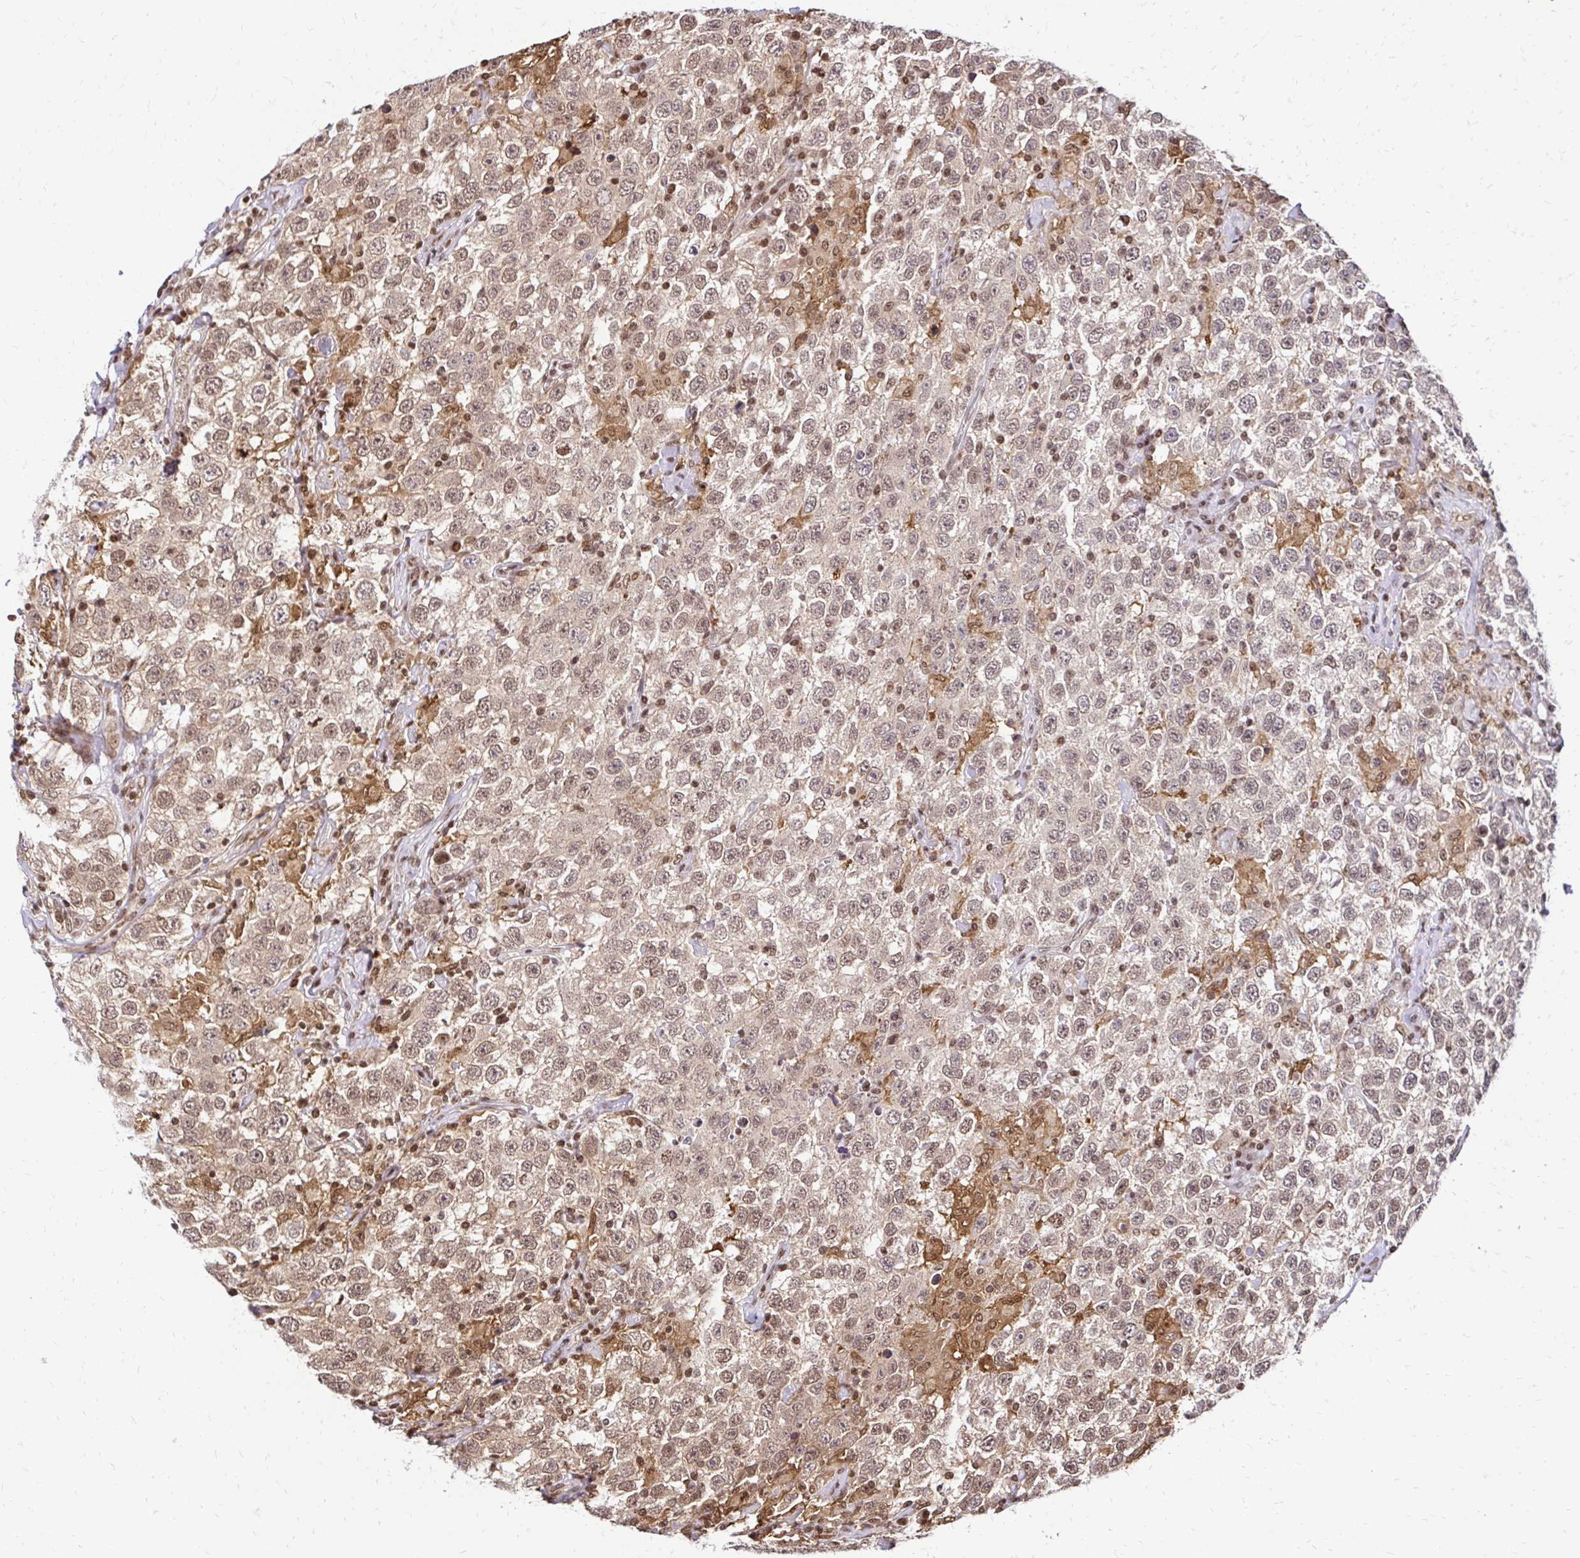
{"staining": {"intensity": "weak", "quantity": ">75%", "location": "cytoplasmic/membranous,nuclear"}, "tissue": "testis cancer", "cell_type": "Tumor cells", "image_type": "cancer", "snomed": [{"axis": "morphology", "description": "Seminoma, NOS"}, {"axis": "topography", "description": "Testis"}], "caption": "The photomicrograph displays staining of testis cancer (seminoma), revealing weak cytoplasmic/membranous and nuclear protein positivity (brown color) within tumor cells.", "gene": "GLYR1", "patient": {"sex": "male", "age": 41}}